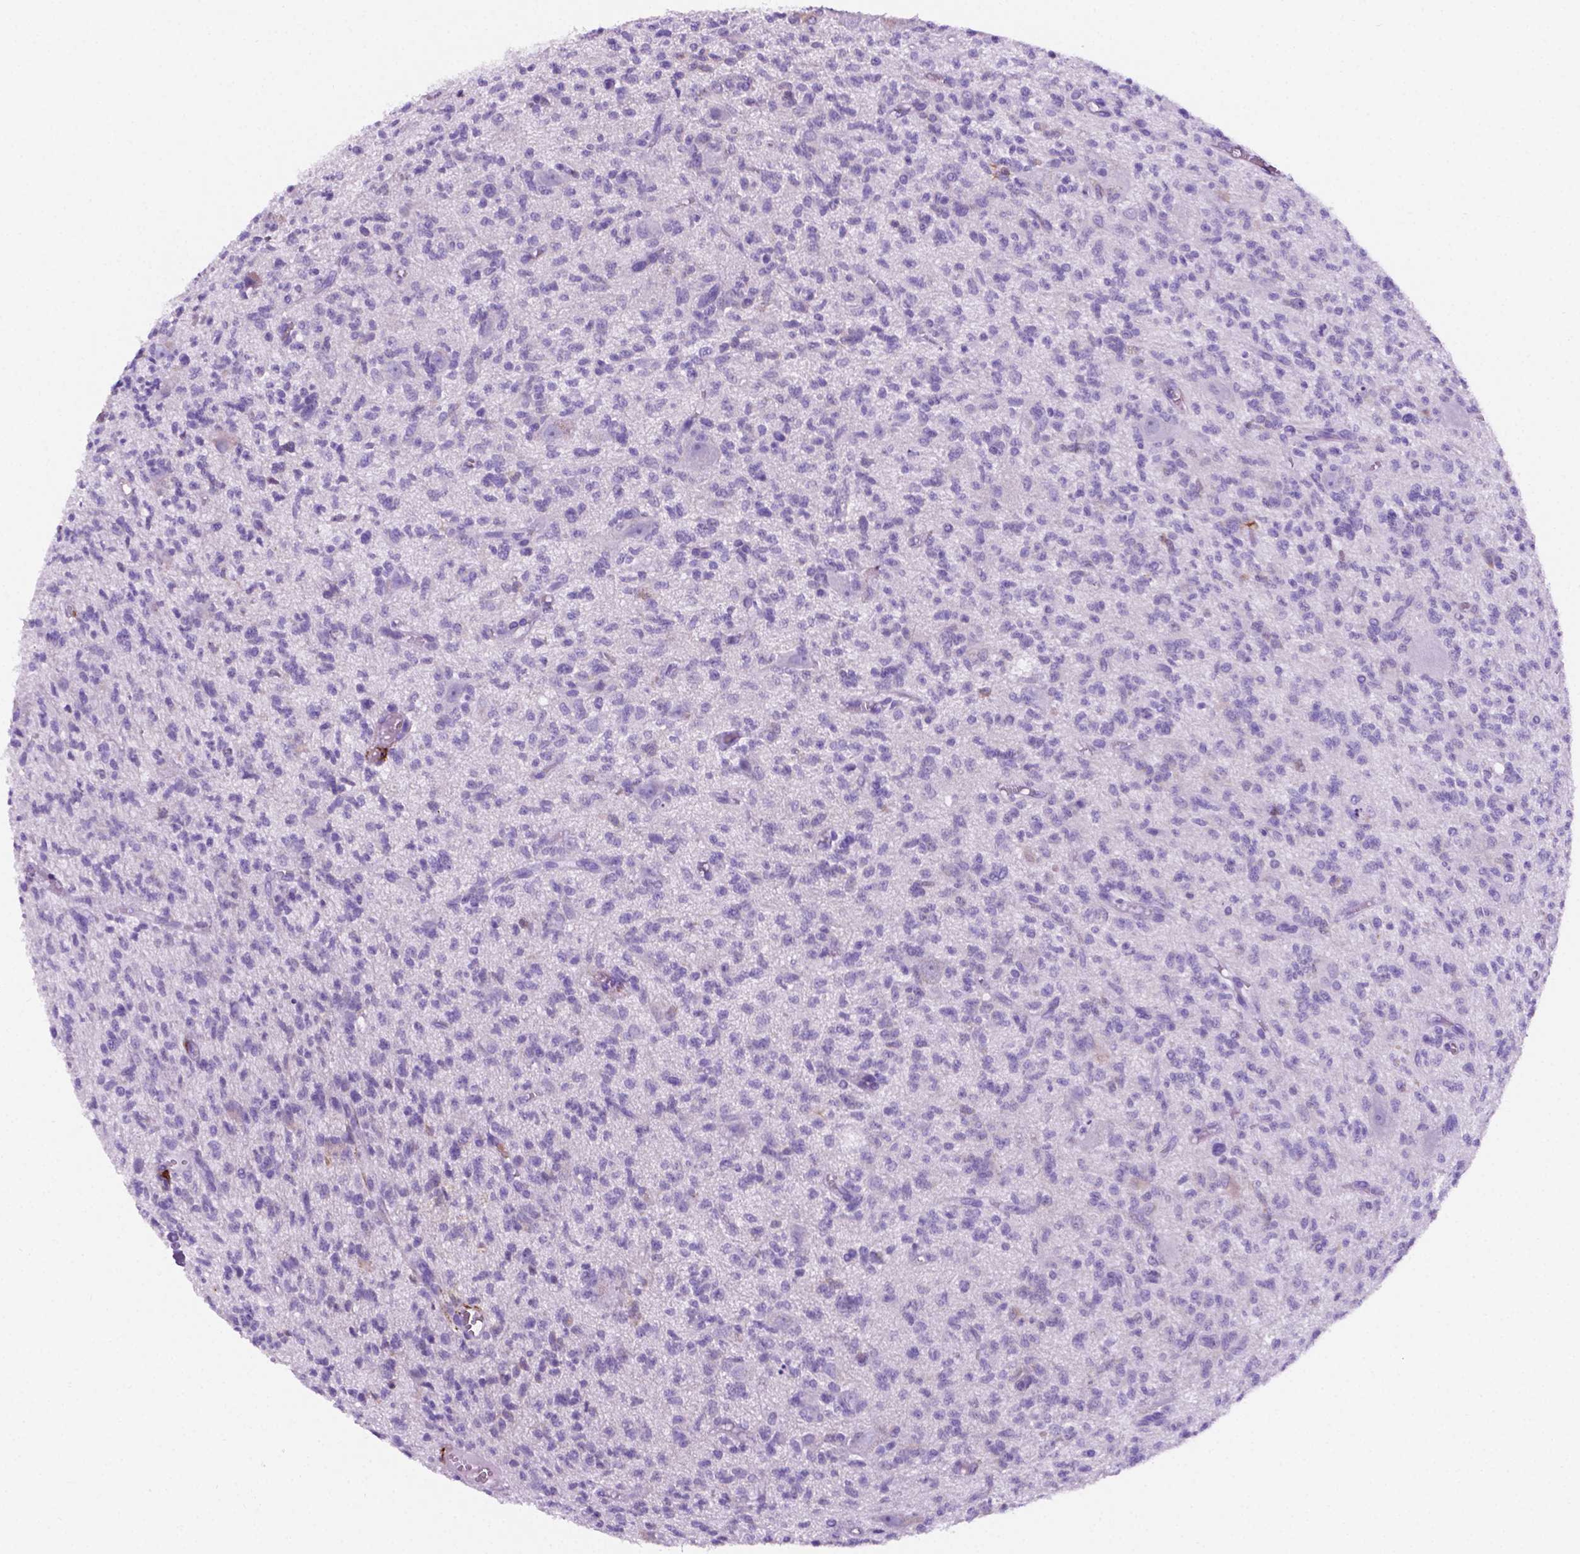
{"staining": {"intensity": "negative", "quantity": "none", "location": "none"}, "tissue": "glioma", "cell_type": "Tumor cells", "image_type": "cancer", "snomed": [{"axis": "morphology", "description": "Glioma, malignant, Low grade"}, {"axis": "topography", "description": "Brain"}], "caption": "A histopathology image of glioma stained for a protein displays no brown staining in tumor cells.", "gene": "MACF1", "patient": {"sex": "male", "age": 64}}